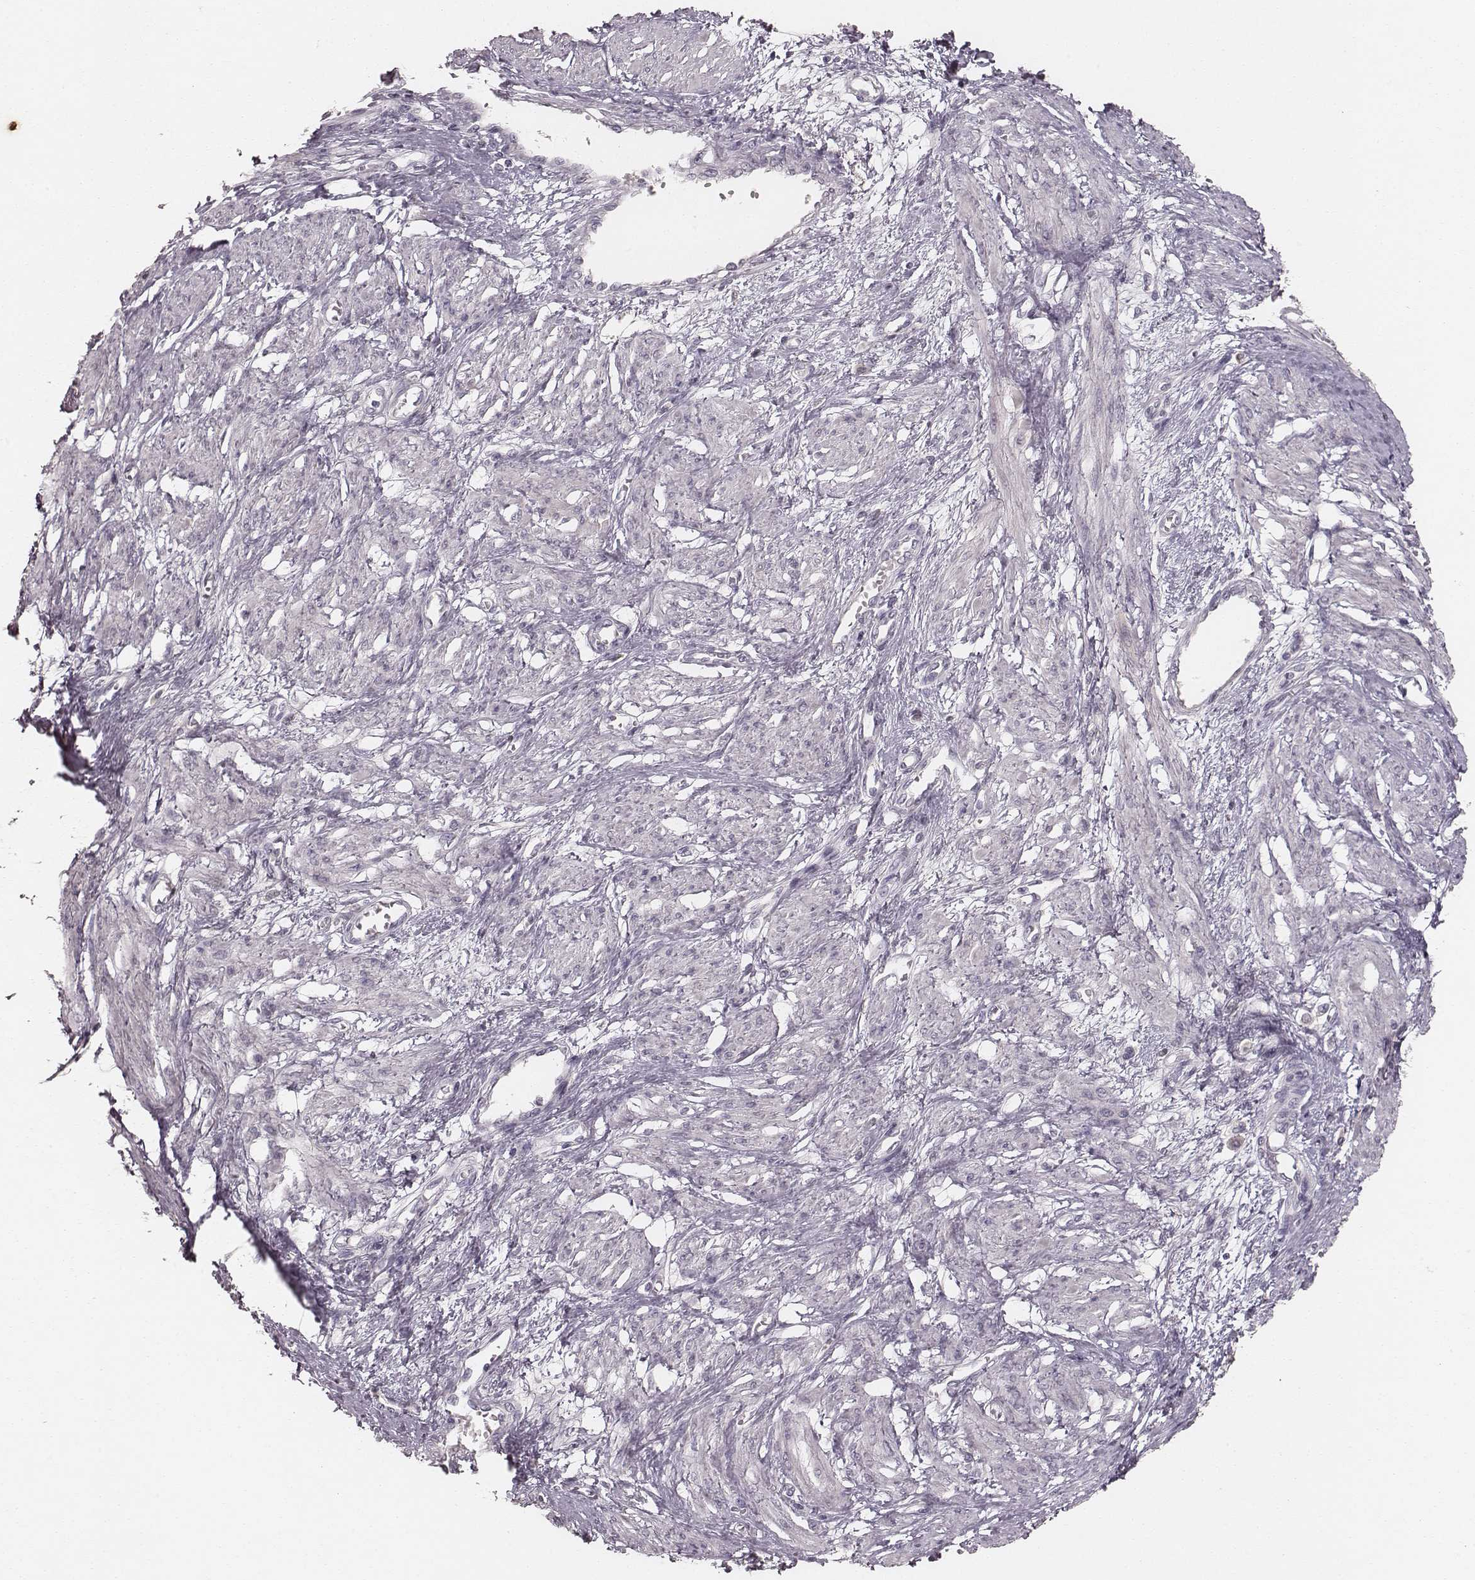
{"staining": {"intensity": "negative", "quantity": "none", "location": "none"}, "tissue": "smooth muscle", "cell_type": "Smooth muscle cells", "image_type": "normal", "snomed": [{"axis": "morphology", "description": "Normal tissue, NOS"}, {"axis": "topography", "description": "Smooth muscle"}, {"axis": "topography", "description": "Uterus"}], "caption": "Smooth muscle cells are negative for brown protein staining in unremarkable smooth muscle. (Stains: DAB (3,3'-diaminobenzidine) IHC with hematoxylin counter stain, Microscopy: brightfield microscopy at high magnification).", "gene": "LY6K", "patient": {"sex": "female", "age": 39}}